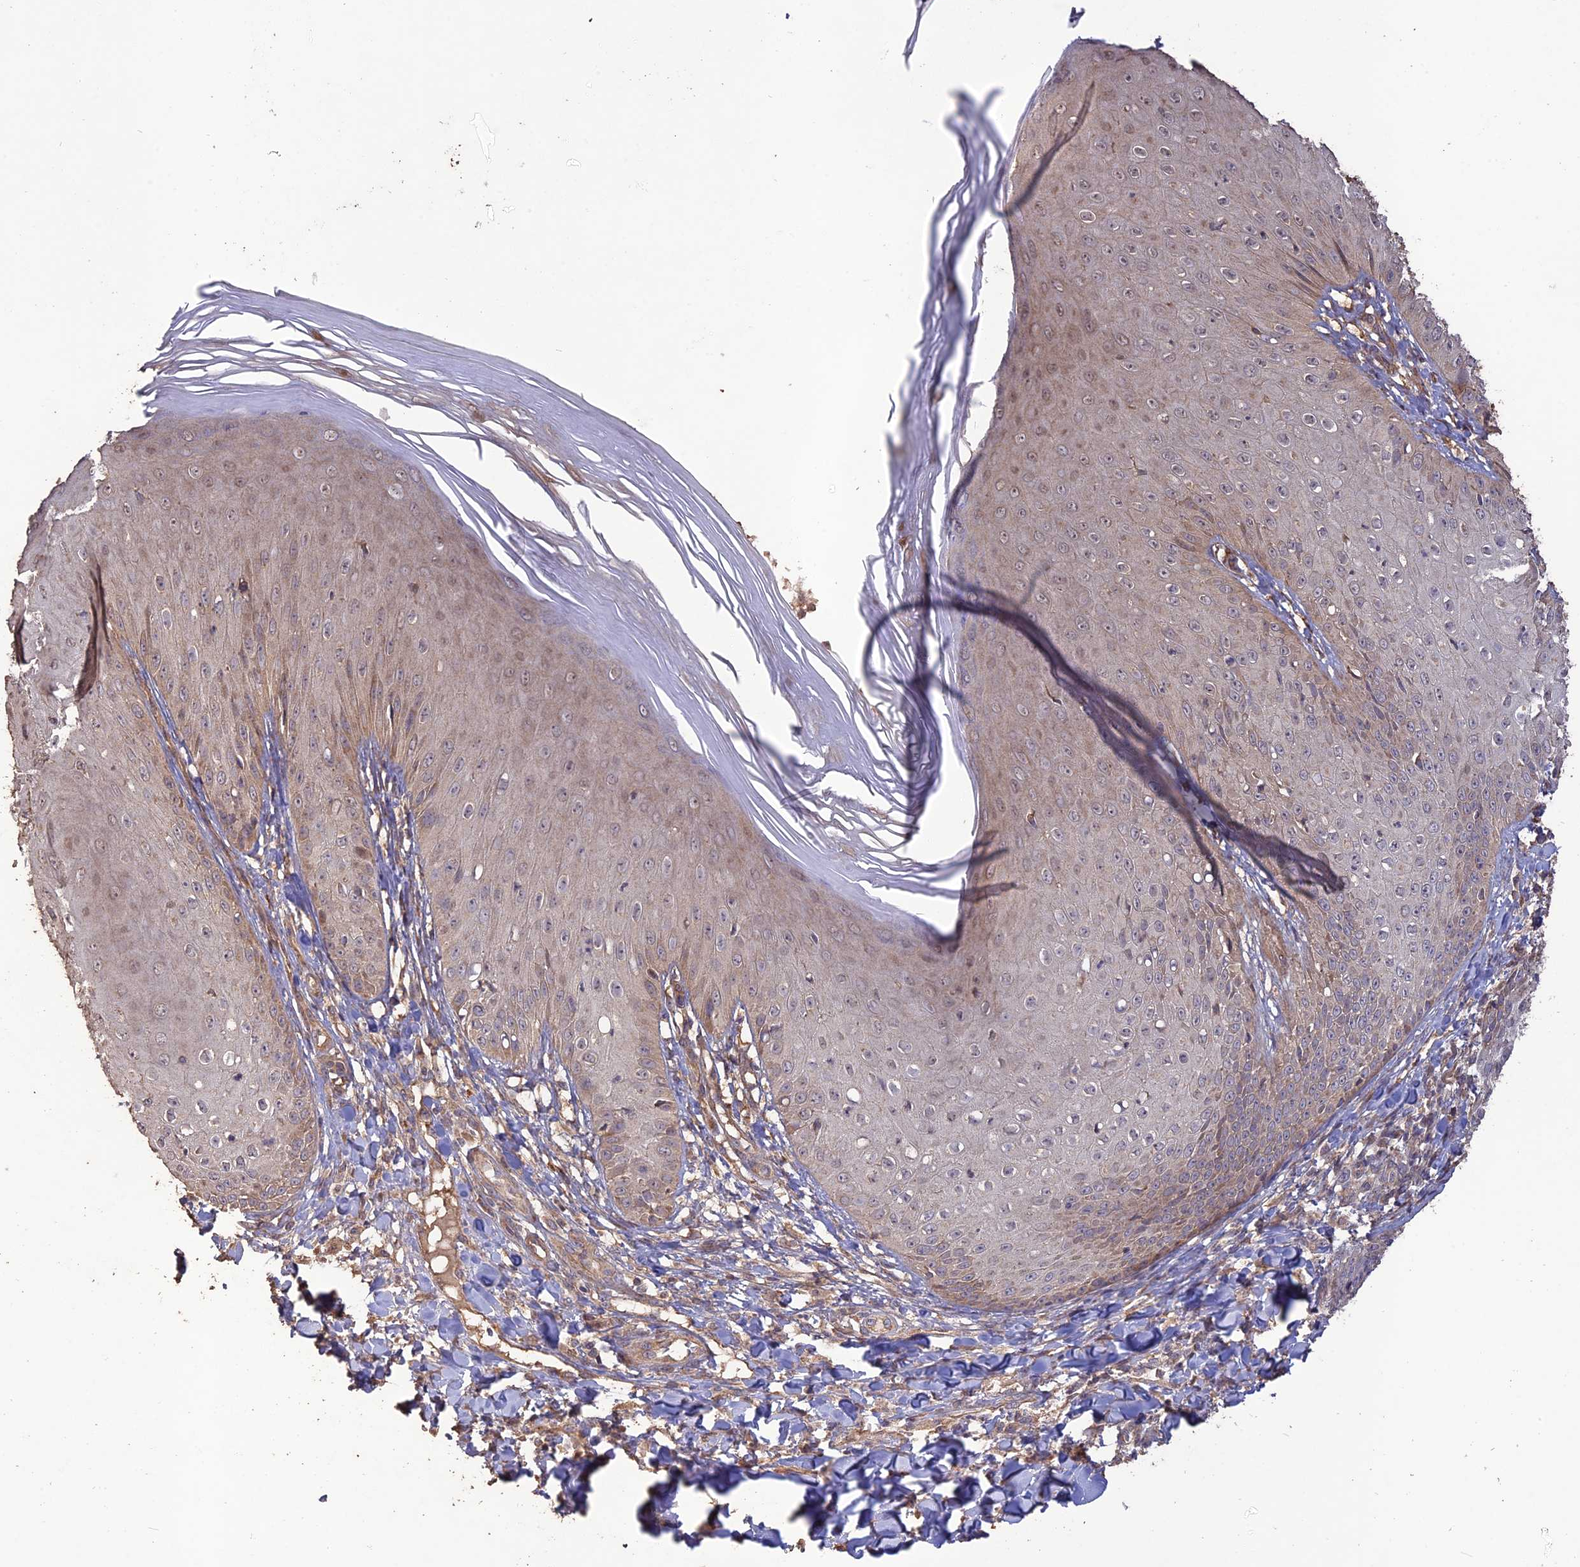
{"staining": {"intensity": "moderate", "quantity": "25%-75%", "location": "cytoplasmic/membranous"}, "tissue": "skin", "cell_type": "Epidermal cells", "image_type": "normal", "snomed": [{"axis": "morphology", "description": "Normal tissue, NOS"}, {"axis": "morphology", "description": "Inflammation, NOS"}, {"axis": "topography", "description": "Soft tissue"}, {"axis": "topography", "description": "Anal"}], "caption": "A brown stain shows moderate cytoplasmic/membranous staining of a protein in epidermal cells of normal skin.", "gene": "LAYN", "patient": {"sex": "female", "age": 15}}